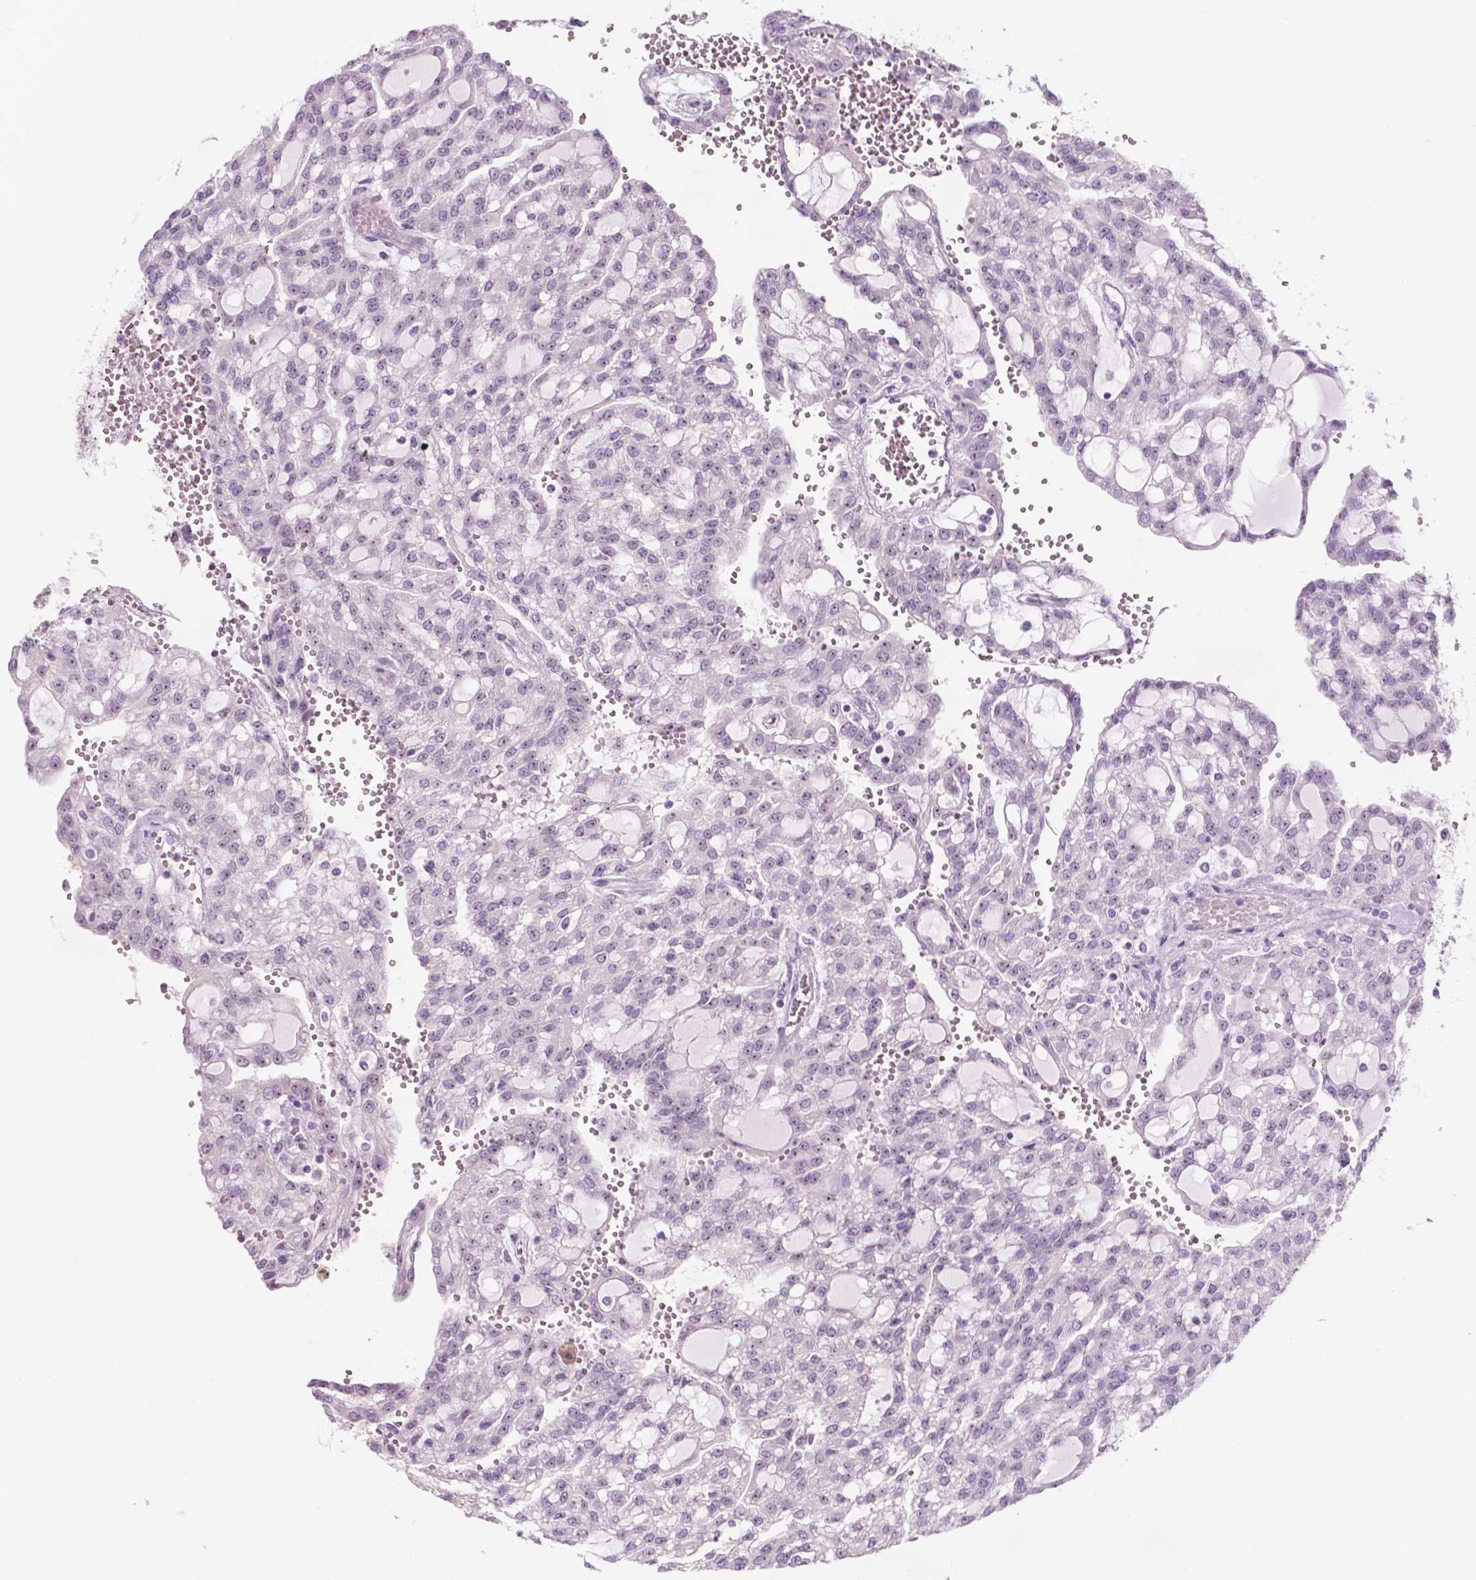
{"staining": {"intensity": "negative", "quantity": "none", "location": "none"}, "tissue": "renal cancer", "cell_type": "Tumor cells", "image_type": "cancer", "snomed": [{"axis": "morphology", "description": "Adenocarcinoma, NOS"}, {"axis": "topography", "description": "Kidney"}], "caption": "The micrograph demonstrates no staining of tumor cells in renal cancer (adenocarcinoma).", "gene": "ZNF853", "patient": {"sex": "male", "age": 63}}